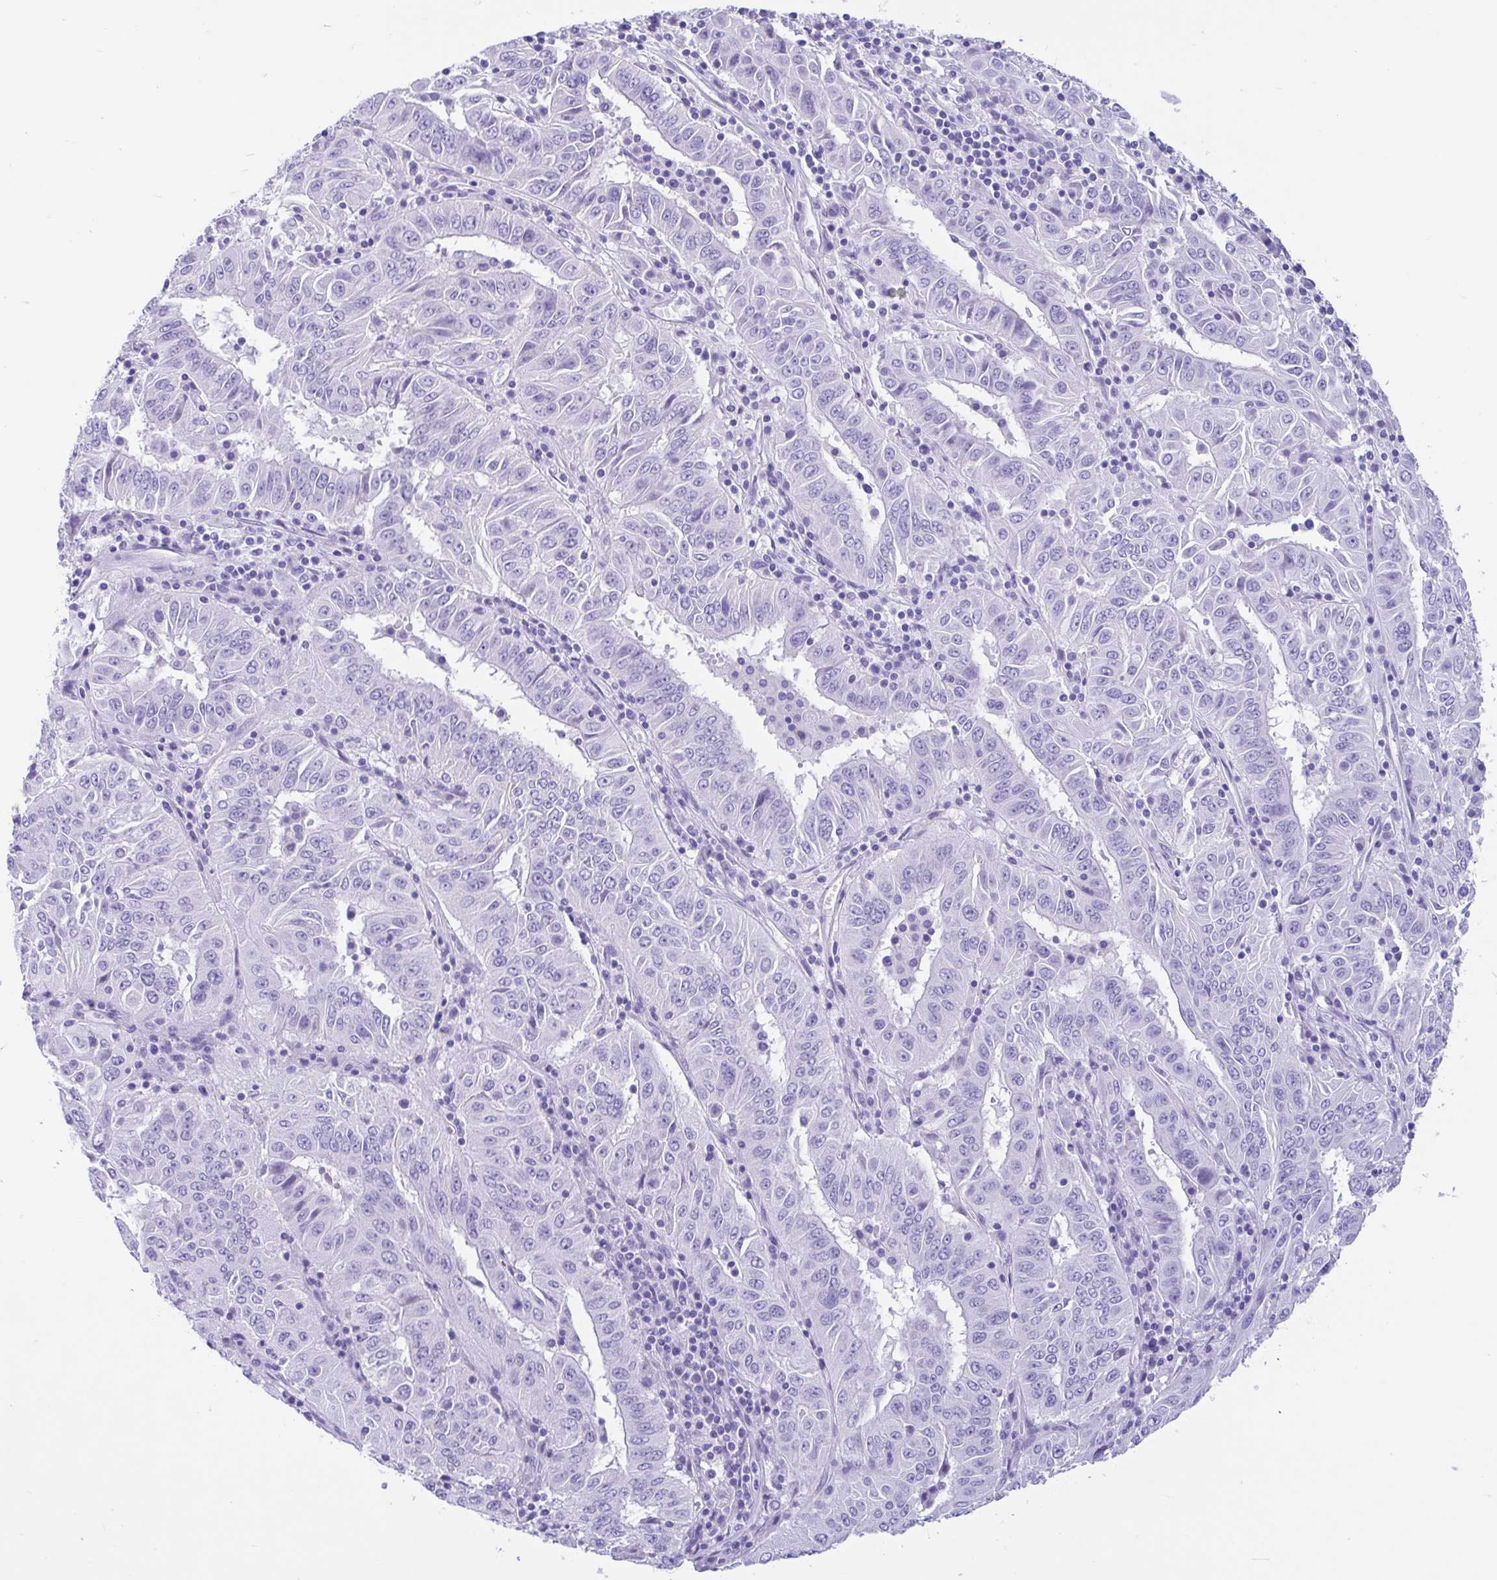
{"staining": {"intensity": "negative", "quantity": "none", "location": "none"}, "tissue": "pancreatic cancer", "cell_type": "Tumor cells", "image_type": "cancer", "snomed": [{"axis": "morphology", "description": "Adenocarcinoma, NOS"}, {"axis": "topography", "description": "Pancreas"}], "caption": "Adenocarcinoma (pancreatic) was stained to show a protein in brown. There is no significant expression in tumor cells. (DAB (3,3'-diaminobenzidine) immunohistochemistry visualized using brightfield microscopy, high magnification).", "gene": "OR4N4", "patient": {"sex": "male", "age": 63}}